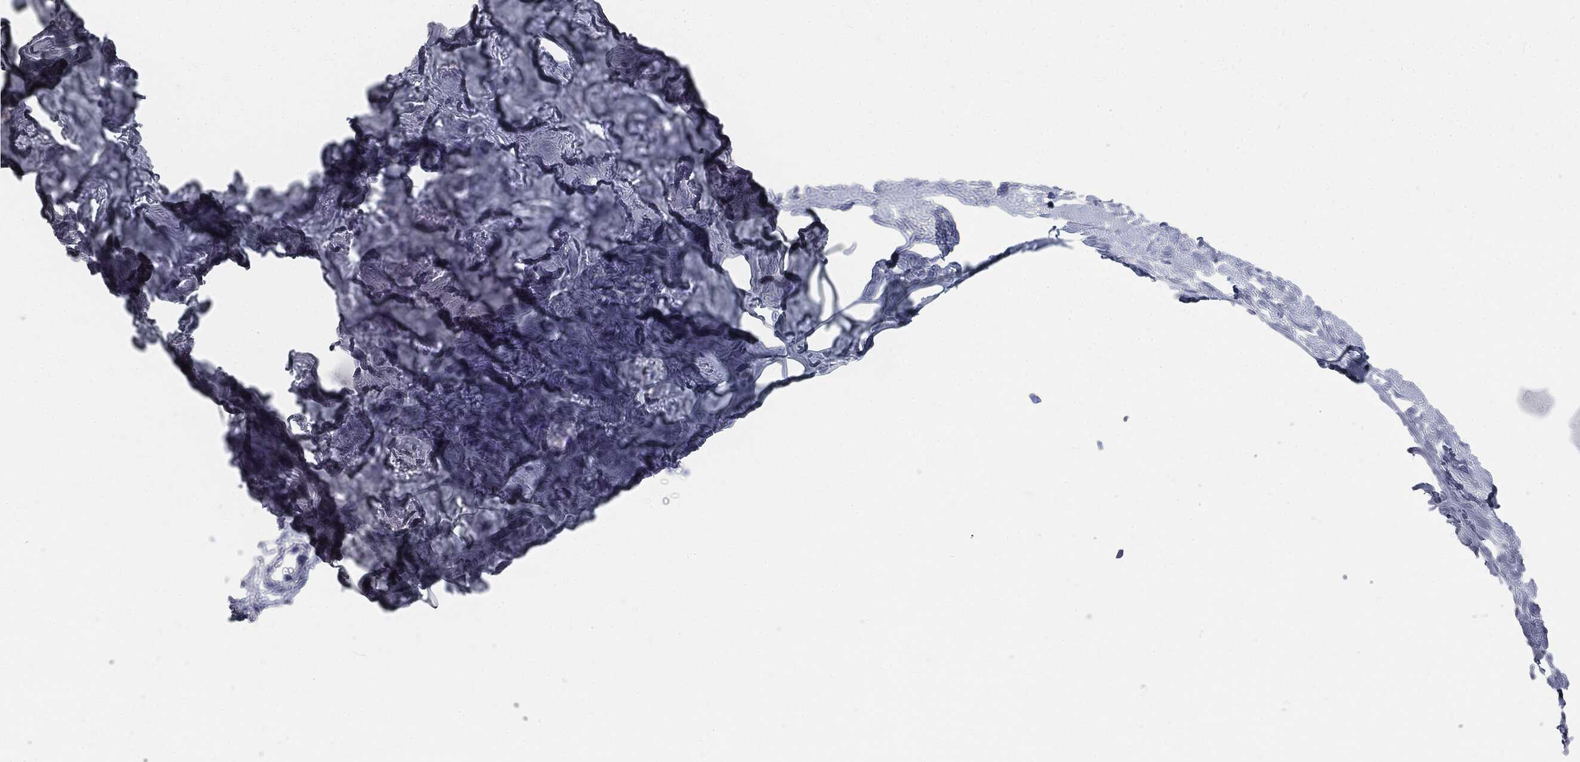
{"staining": {"intensity": "negative", "quantity": "none", "location": "none"}, "tissue": "breast", "cell_type": "Adipocytes", "image_type": "normal", "snomed": [{"axis": "morphology", "description": "Normal tissue, NOS"}, {"axis": "morphology", "description": "Lobular carcinoma, in situ"}, {"axis": "topography", "description": "Breast"}], "caption": "DAB (3,3'-diaminobenzidine) immunohistochemical staining of normal breast displays no significant staining in adipocytes. (DAB immunohistochemistry (IHC) with hematoxylin counter stain).", "gene": "CUZD1", "patient": {"sex": "female", "age": 35}}